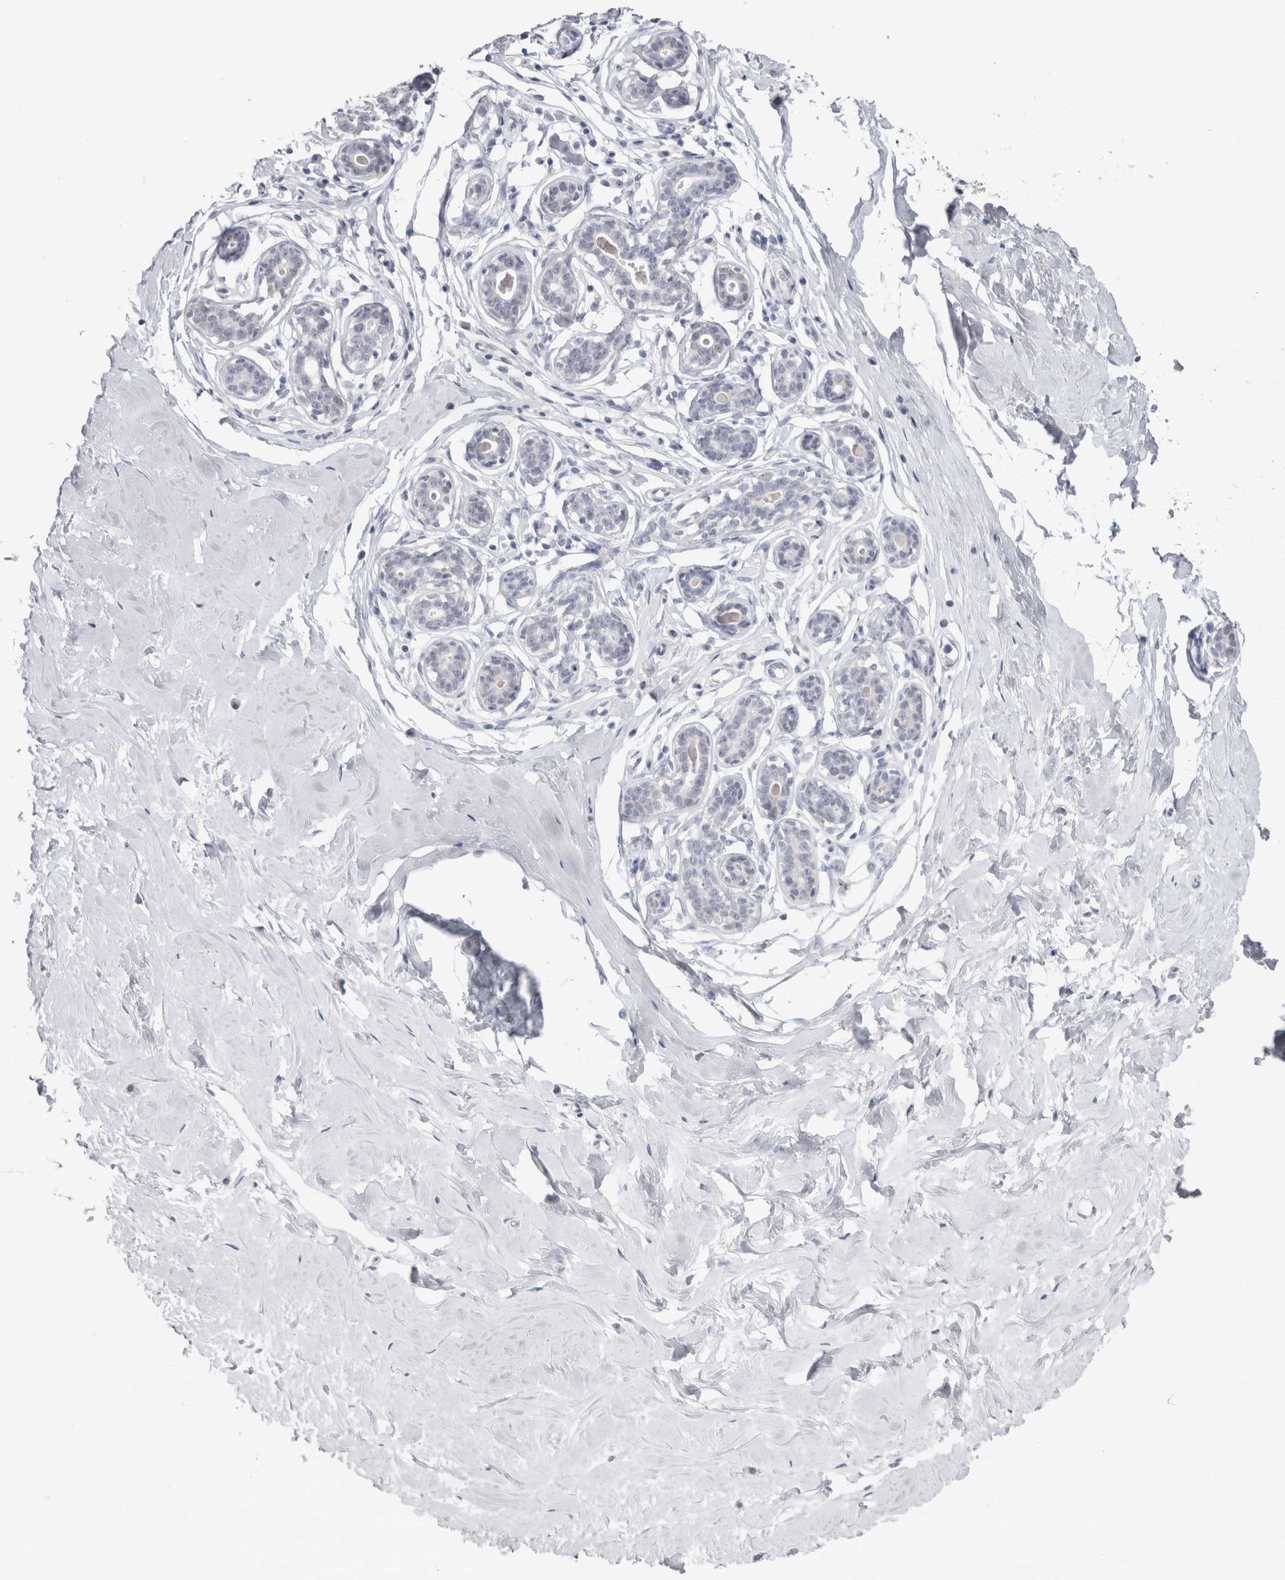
{"staining": {"intensity": "negative", "quantity": "none", "location": "none"}, "tissue": "breast", "cell_type": "Adipocytes", "image_type": "normal", "snomed": [{"axis": "morphology", "description": "Normal tissue, NOS"}, {"axis": "morphology", "description": "Adenoma, NOS"}, {"axis": "topography", "description": "Breast"}], "caption": "An IHC photomicrograph of unremarkable breast is shown. There is no staining in adipocytes of breast. (DAB (3,3'-diaminobenzidine) immunohistochemistry (IHC), high magnification).", "gene": "CDH17", "patient": {"sex": "female", "age": 23}}